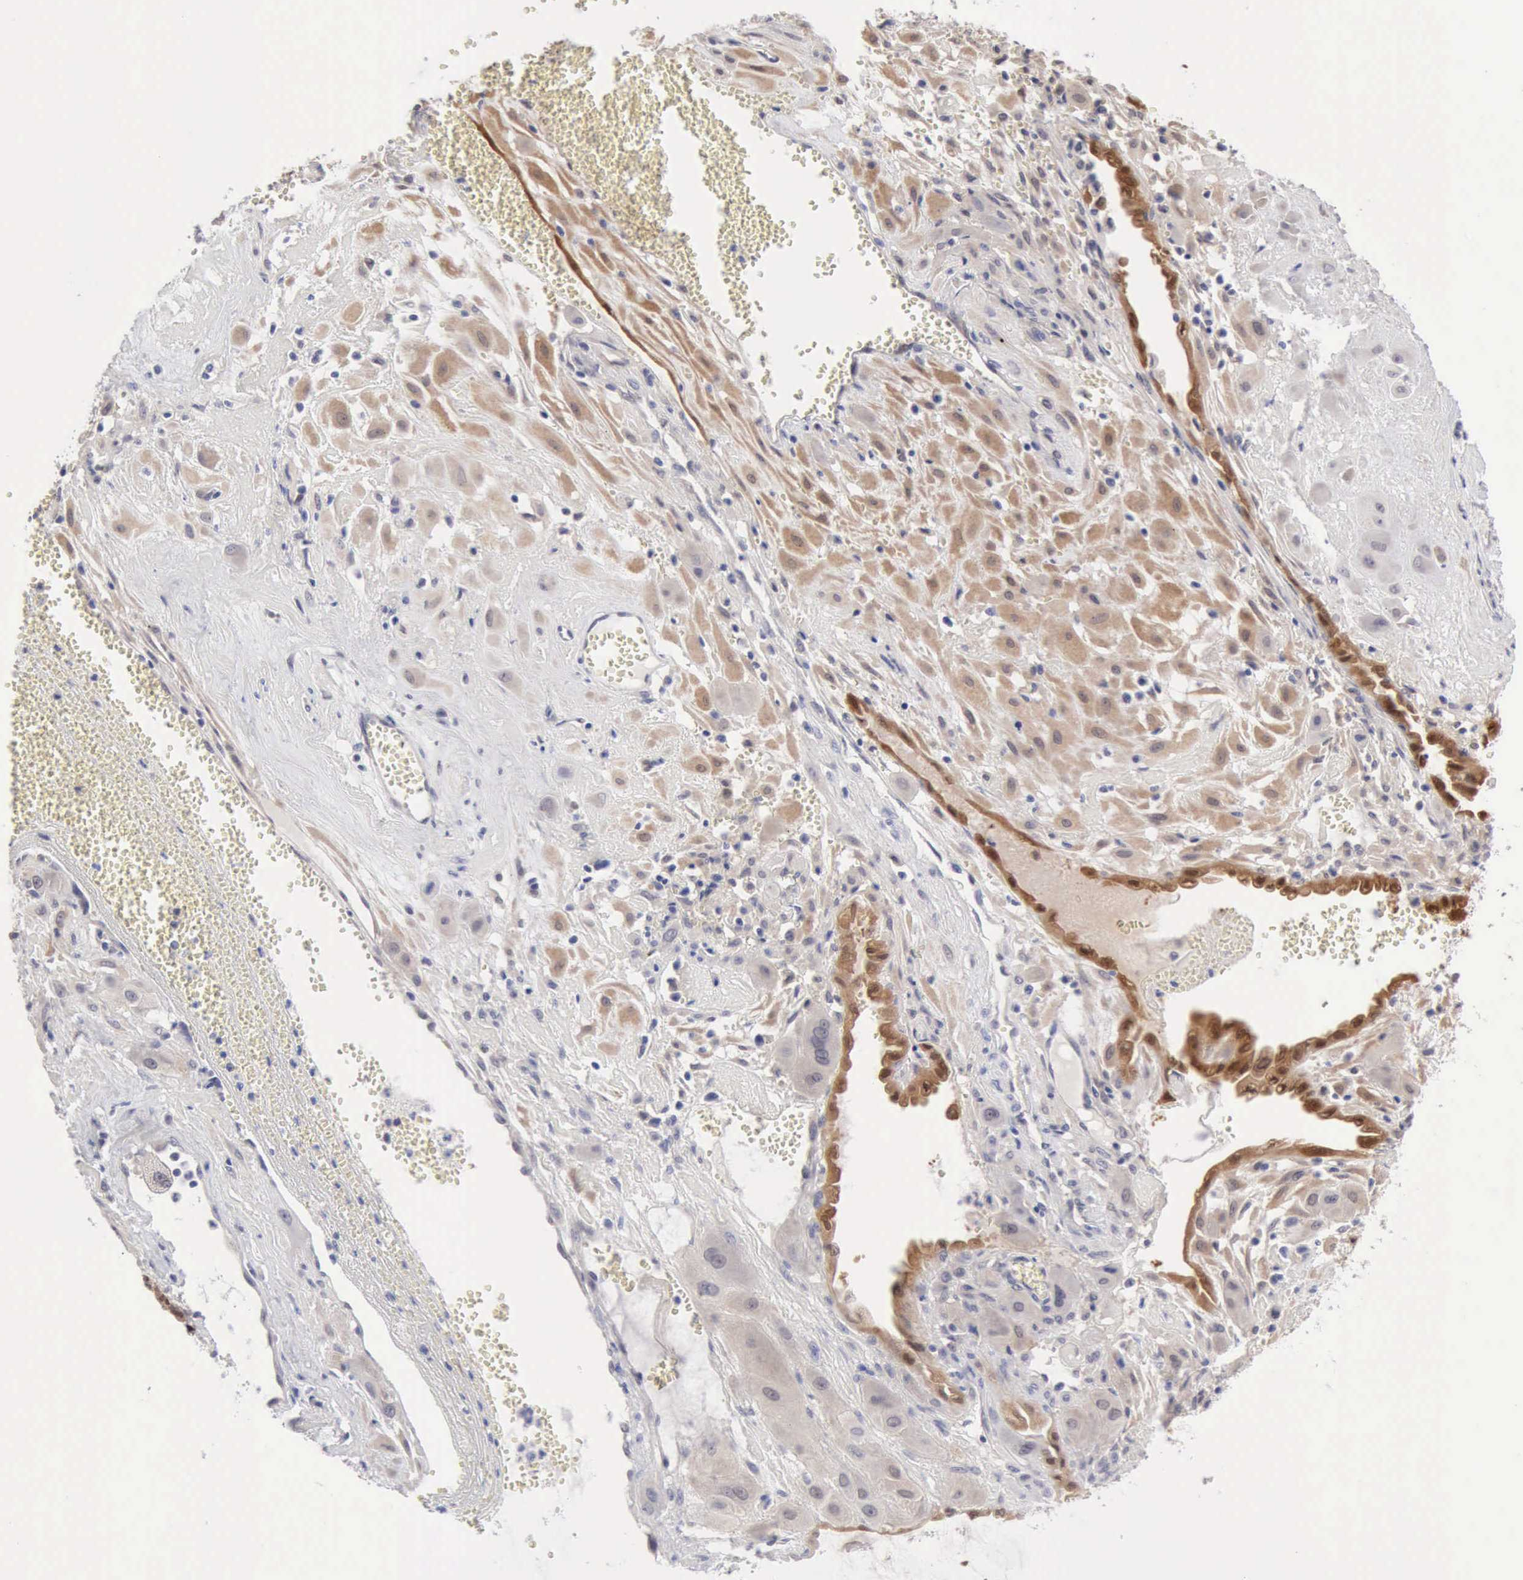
{"staining": {"intensity": "weak", "quantity": "25%-75%", "location": "cytoplasmic/membranous"}, "tissue": "cervical cancer", "cell_type": "Tumor cells", "image_type": "cancer", "snomed": [{"axis": "morphology", "description": "Squamous cell carcinoma, NOS"}, {"axis": "topography", "description": "Cervix"}], "caption": "Weak cytoplasmic/membranous expression is present in about 25%-75% of tumor cells in cervical squamous cell carcinoma. The staining is performed using DAB (3,3'-diaminobenzidine) brown chromogen to label protein expression. The nuclei are counter-stained blue using hematoxylin.", "gene": "PTGR2", "patient": {"sex": "female", "age": 34}}